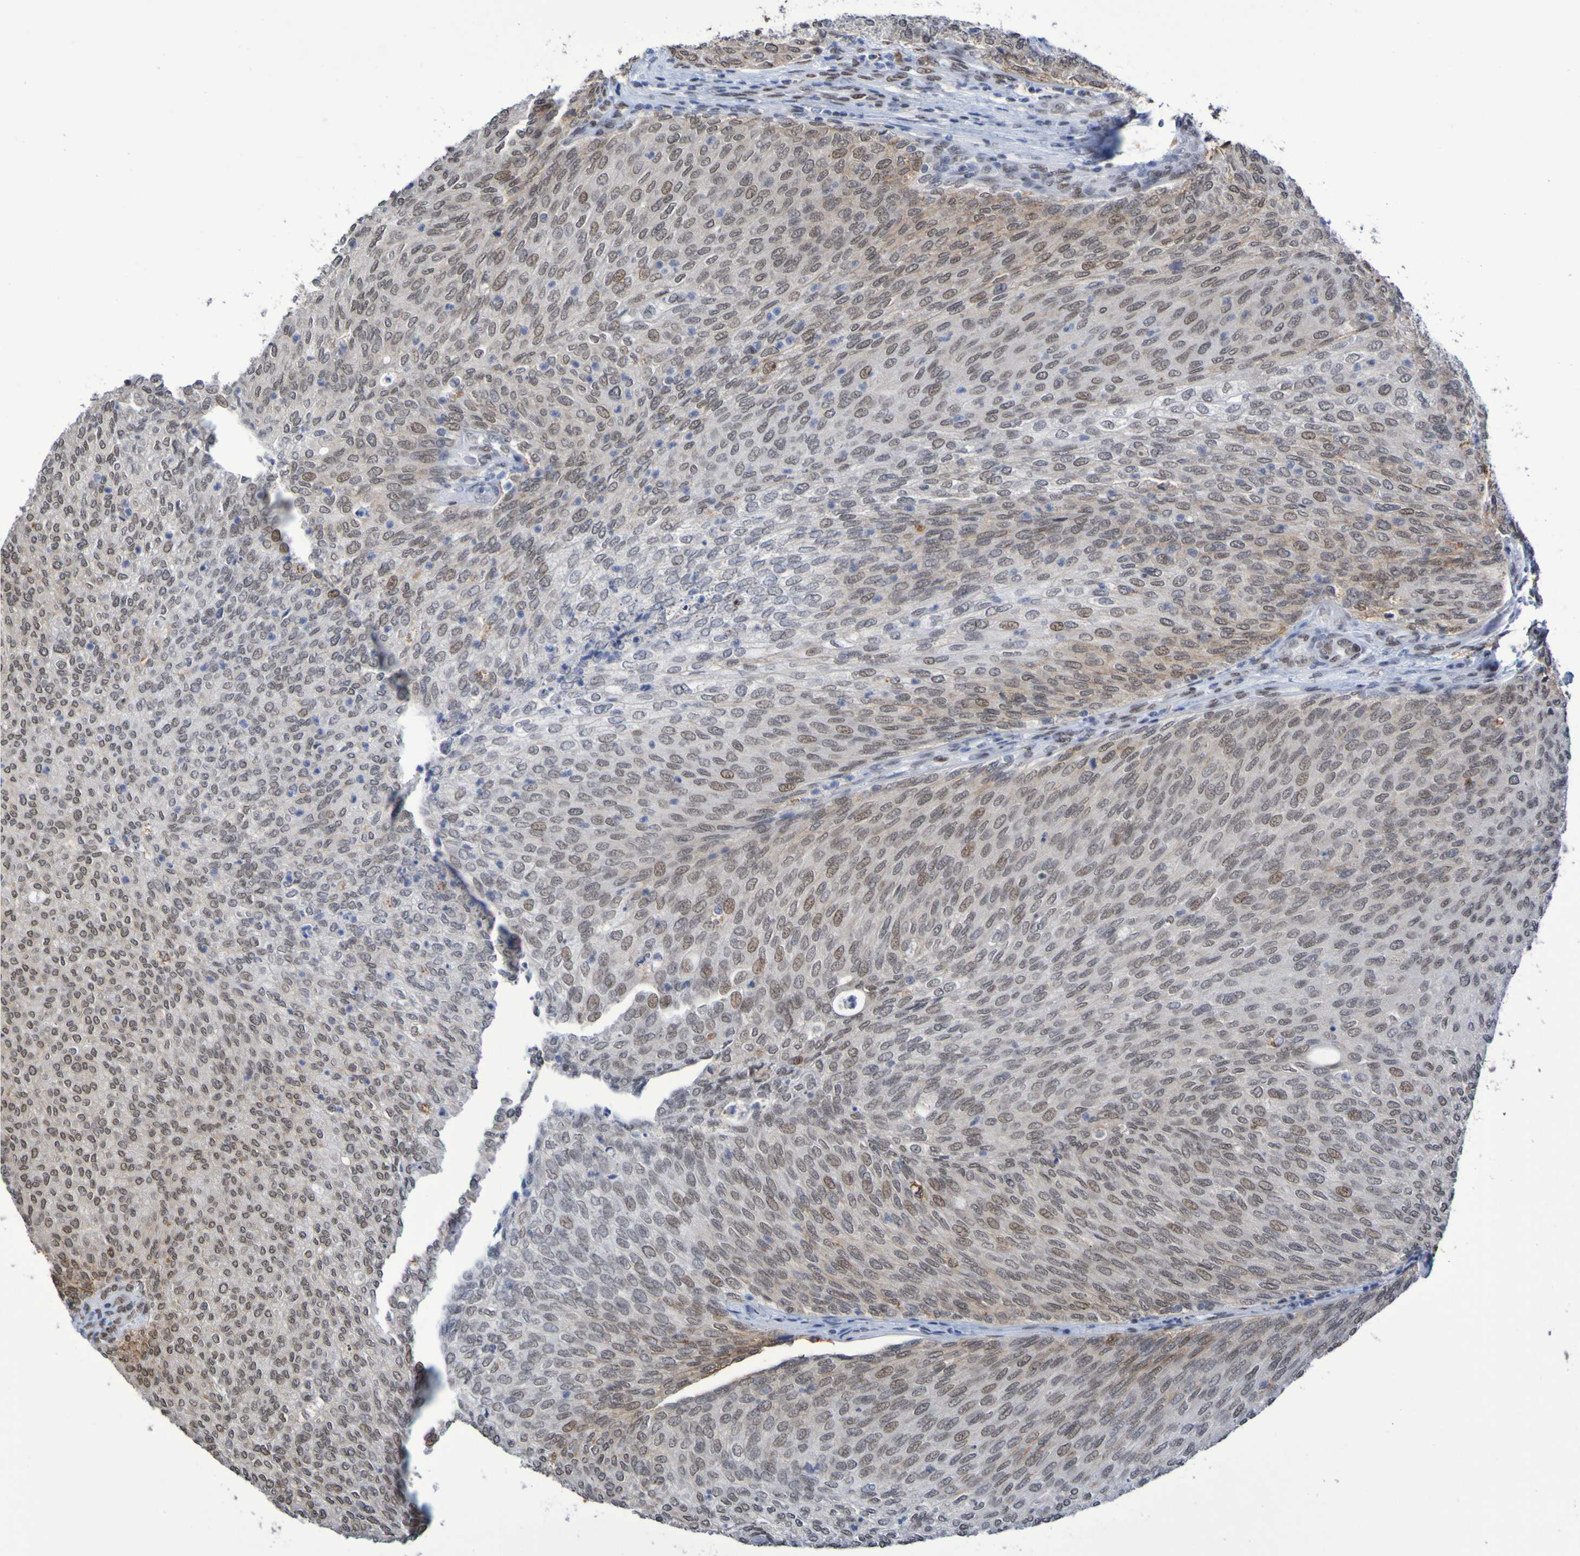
{"staining": {"intensity": "weak", "quantity": "25%-75%", "location": "nuclear"}, "tissue": "urothelial cancer", "cell_type": "Tumor cells", "image_type": "cancer", "snomed": [{"axis": "morphology", "description": "Urothelial carcinoma, Low grade"}, {"axis": "topography", "description": "Urinary bladder"}], "caption": "A brown stain highlights weak nuclear staining of a protein in human urothelial cancer tumor cells.", "gene": "MRTFB", "patient": {"sex": "female", "age": 79}}